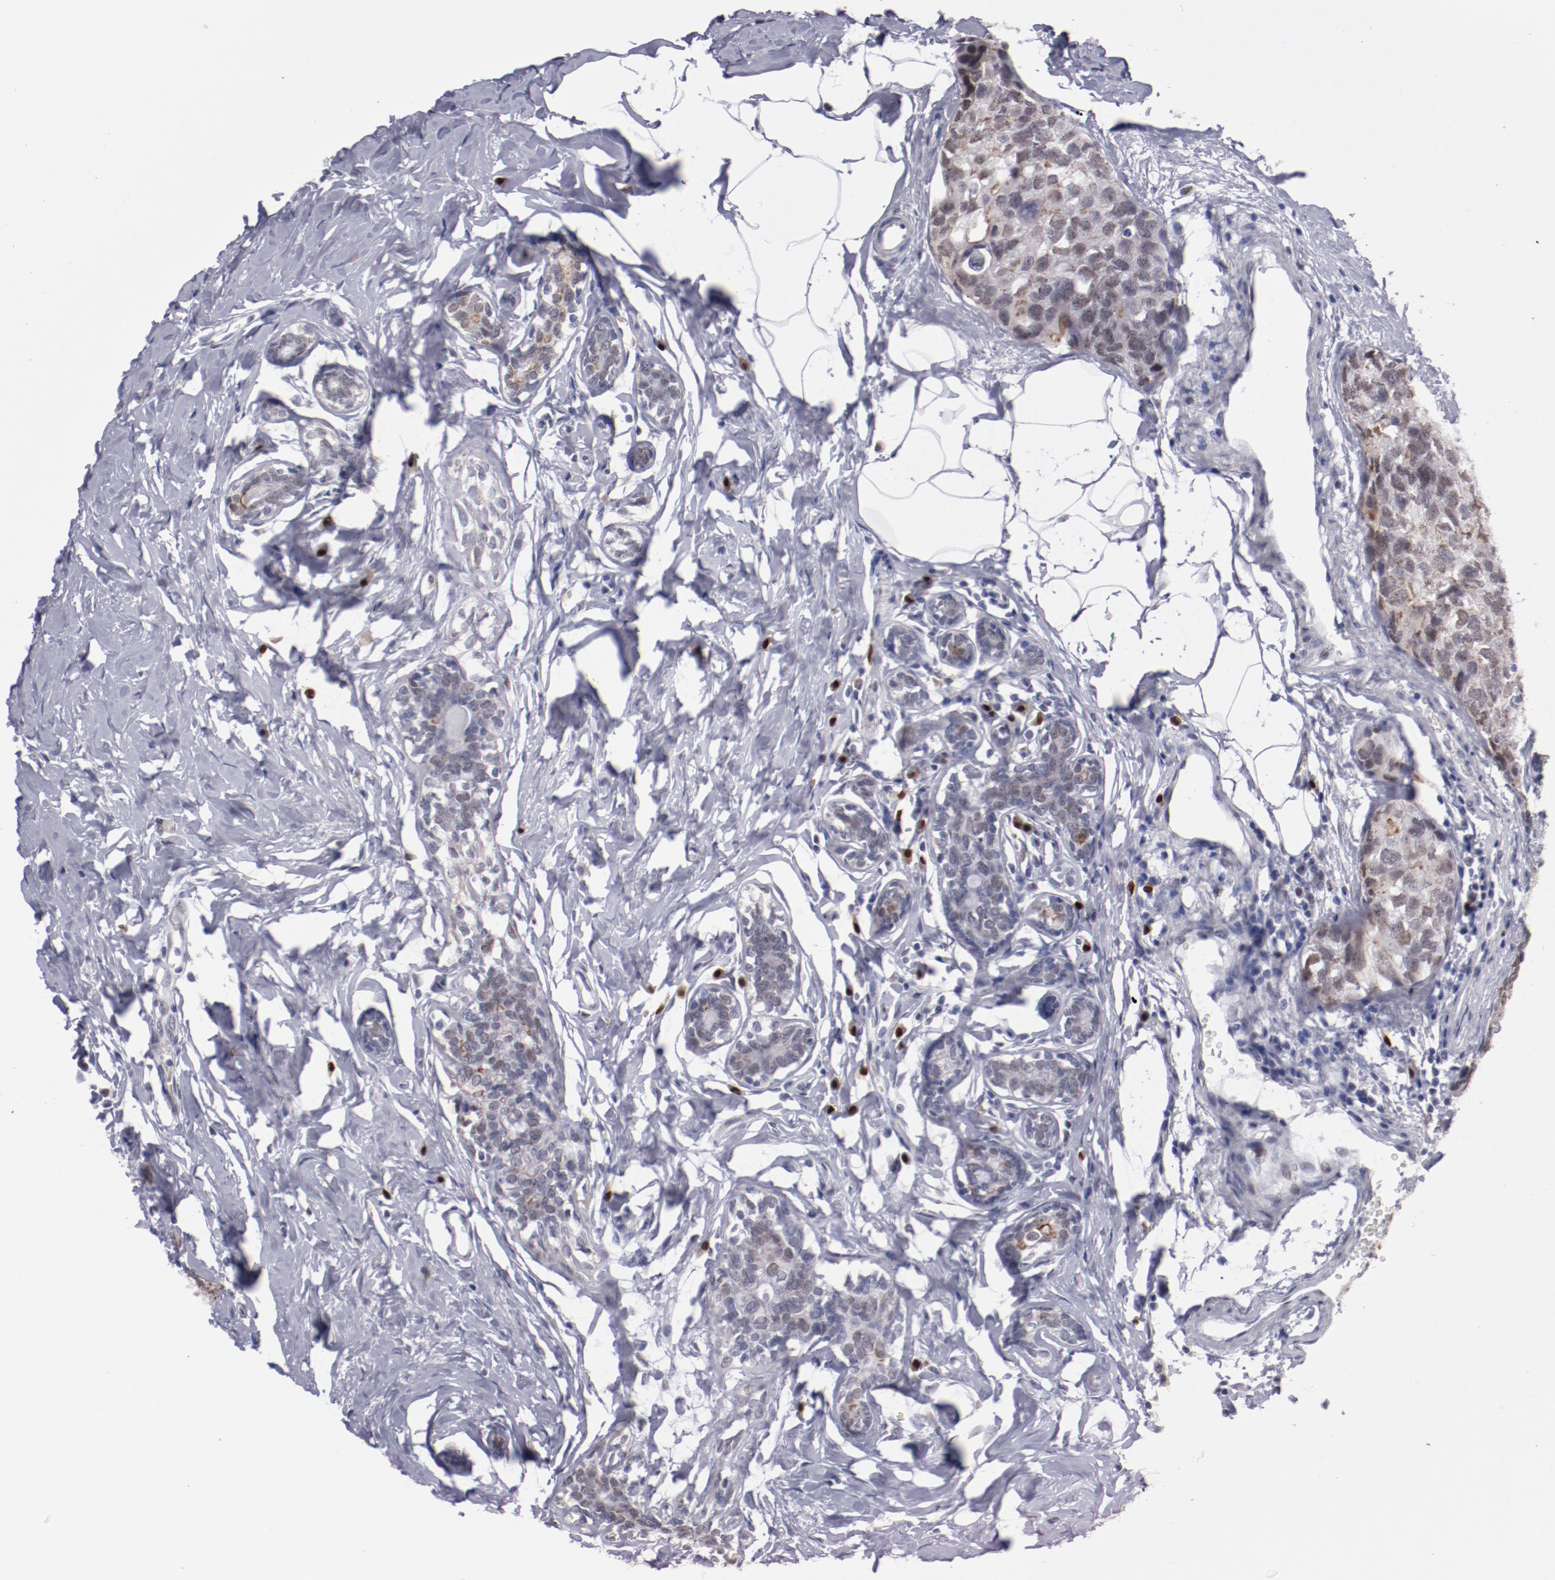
{"staining": {"intensity": "moderate", "quantity": "25%-75%", "location": "cytoplasmic/membranous,nuclear"}, "tissue": "breast cancer", "cell_type": "Tumor cells", "image_type": "cancer", "snomed": [{"axis": "morphology", "description": "Normal tissue, NOS"}, {"axis": "morphology", "description": "Duct carcinoma"}, {"axis": "topography", "description": "Breast"}], "caption": "Tumor cells display moderate cytoplasmic/membranous and nuclear staining in about 25%-75% of cells in breast cancer.", "gene": "IRF4", "patient": {"sex": "female", "age": 50}}